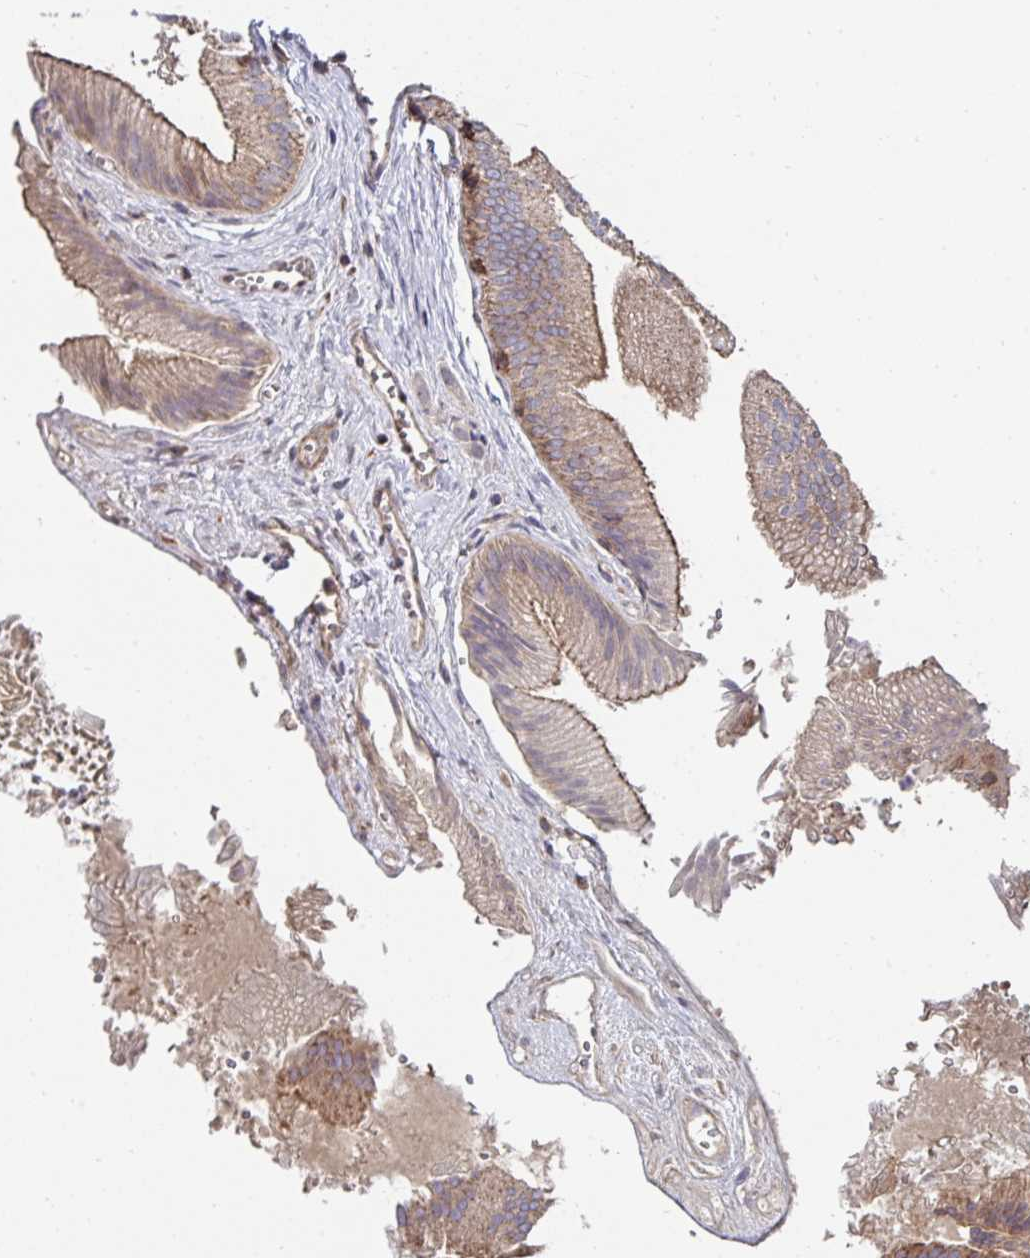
{"staining": {"intensity": "moderate", "quantity": ">75%", "location": "cytoplasmic/membranous"}, "tissue": "gallbladder", "cell_type": "Glandular cells", "image_type": "normal", "snomed": [{"axis": "morphology", "description": "Normal tissue, NOS"}, {"axis": "topography", "description": "Gallbladder"}], "caption": "Moderate cytoplasmic/membranous protein staining is identified in approximately >75% of glandular cells in gallbladder. The protein is stained brown, and the nuclei are stained in blue (DAB (3,3'-diaminobenzidine) IHC with brightfield microscopy, high magnification).", "gene": "DZANK1", "patient": {"sex": "male", "age": 17}}